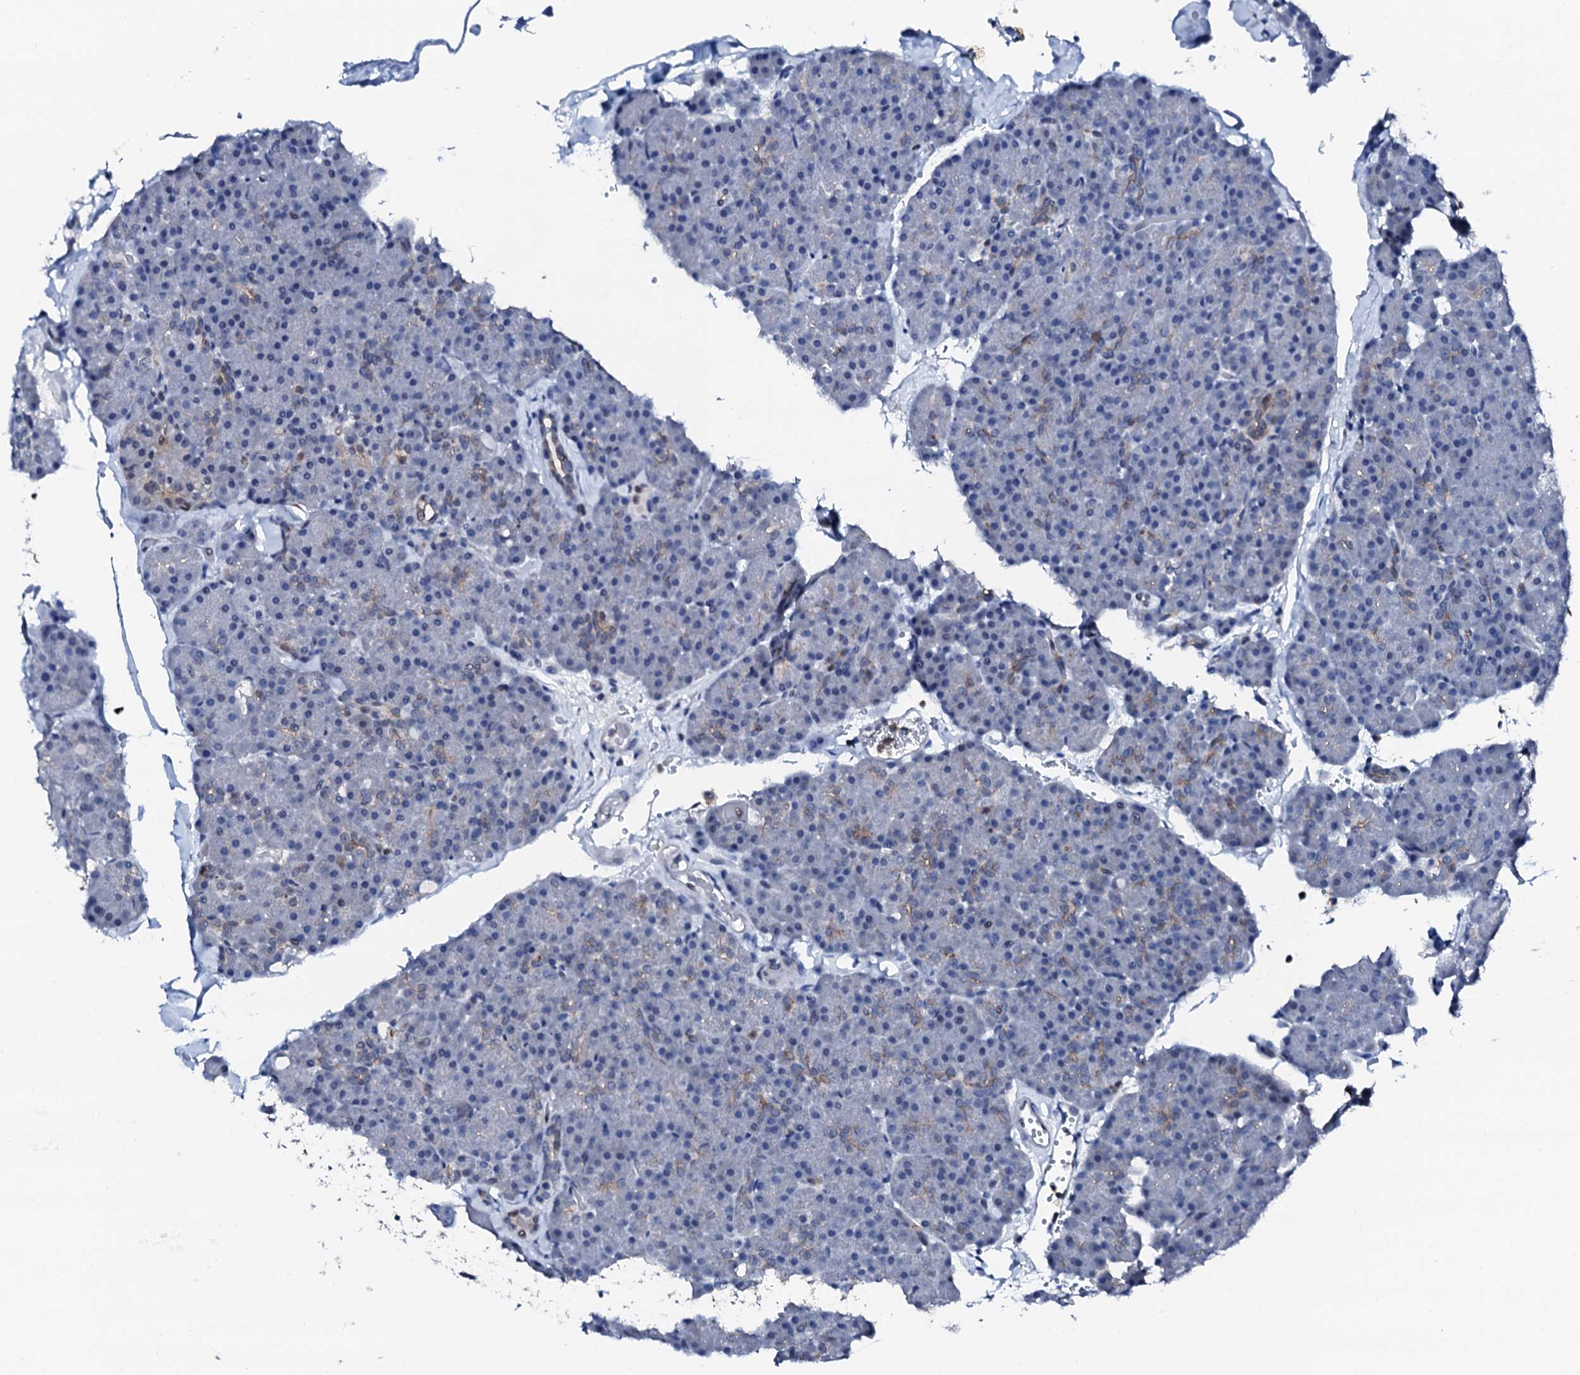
{"staining": {"intensity": "moderate", "quantity": "<25%", "location": "cytoplasmic/membranous"}, "tissue": "pancreas", "cell_type": "Exocrine glandular cells", "image_type": "normal", "snomed": [{"axis": "morphology", "description": "Normal tissue, NOS"}, {"axis": "topography", "description": "Pancreas"}], "caption": "IHC staining of unremarkable pancreas, which demonstrates low levels of moderate cytoplasmic/membranous staining in about <25% of exocrine glandular cells indicating moderate cytoplasmic/membranous protein positivity. The staining was performed using DAB (brown) for protein detection and nuclei were counterstained in hematoxylin (blue).", "gene": "TRAFD1", "patient": {"sex": "male", "age": 36}}